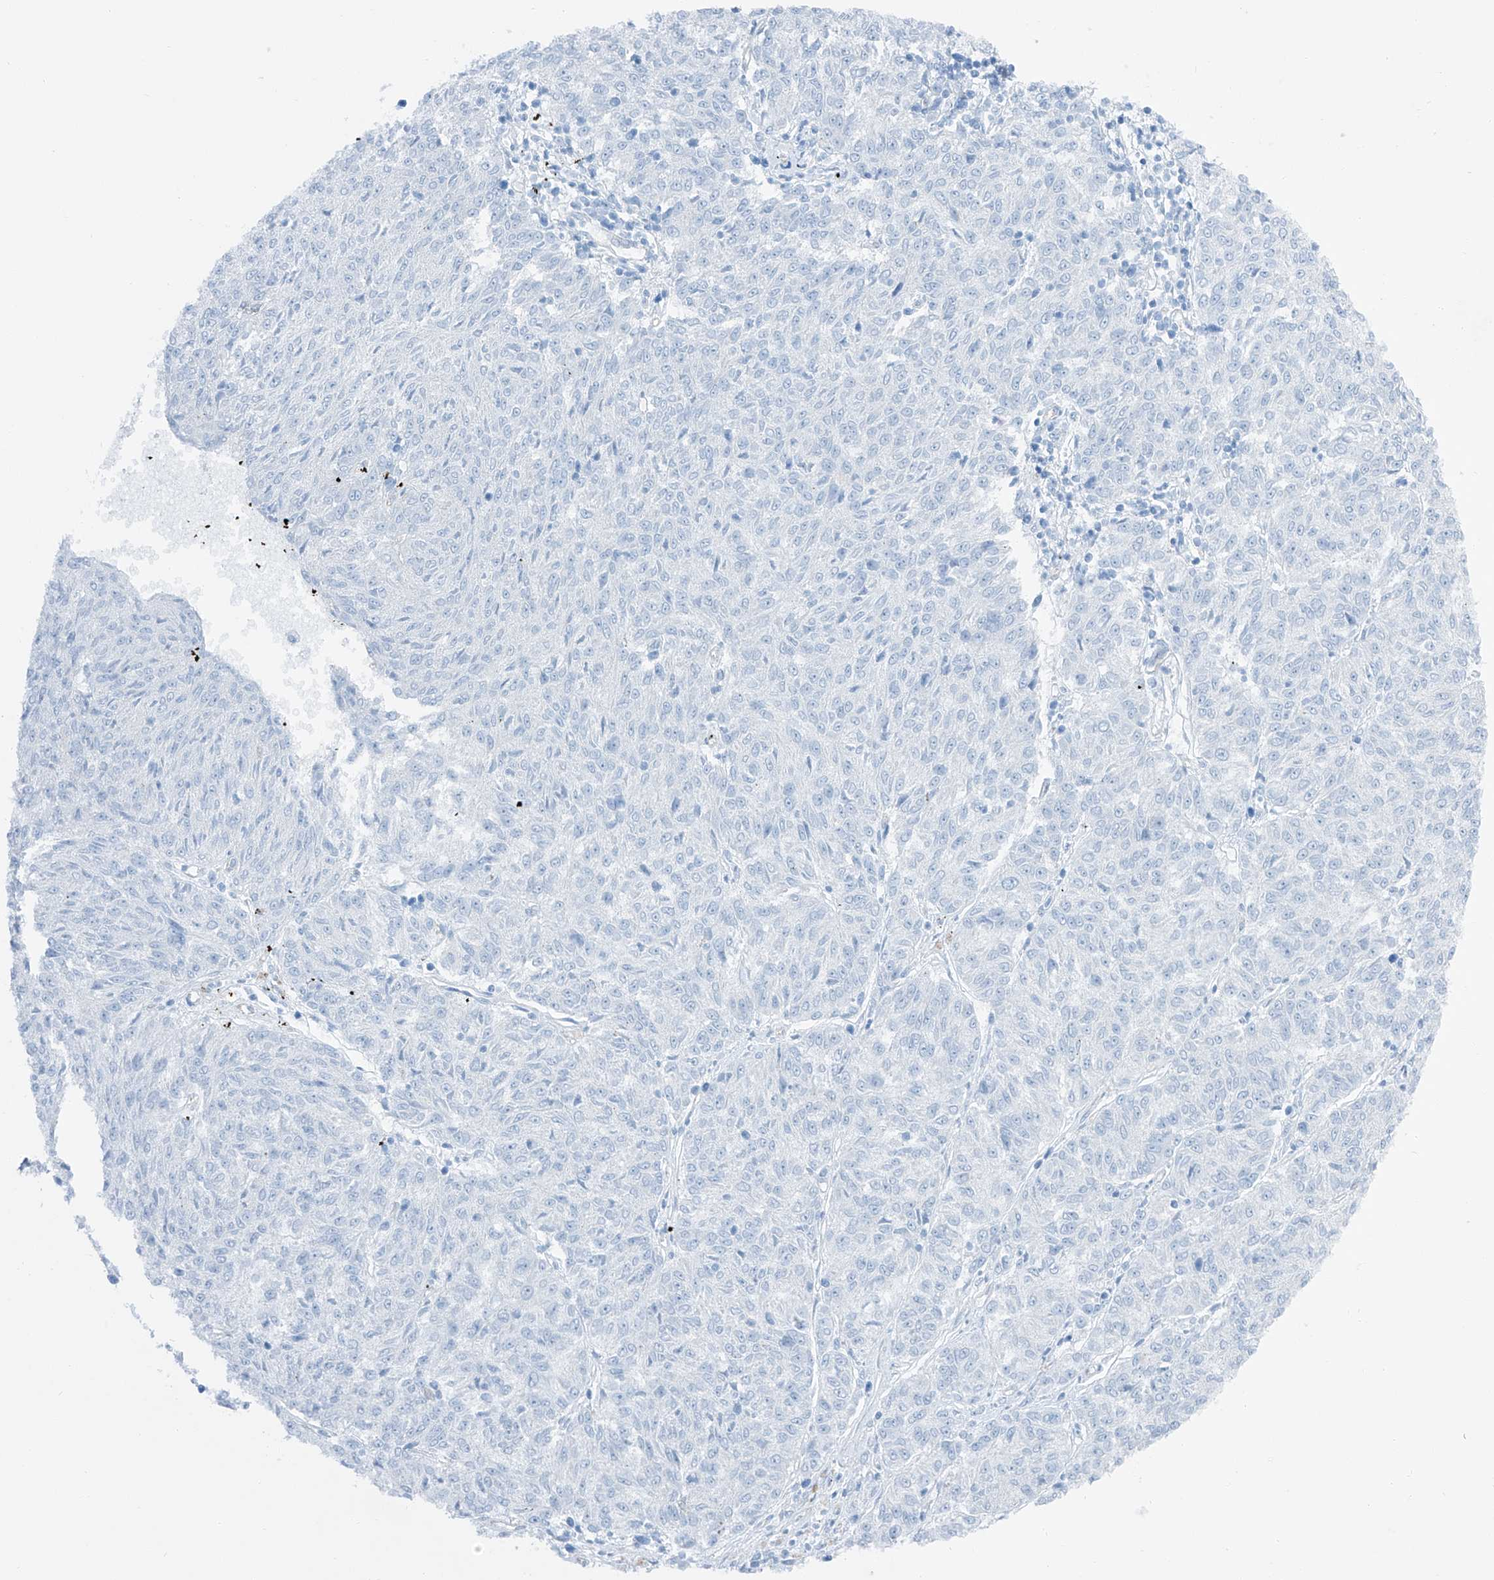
{"staining": {"intensity": "negative", "quantity": "none", "location": "none"}, "tissue": "melanoma", "cell_type": "Tumor cells", "image_type": "cancer", "snomed": [{"axis": "morphology", "description": "Malignant melanoma, NOS"}, {"axis": "topography", "description": "Skin"}], "caption": "A micrograph of human malignant melanoma is negative for staining in tumor cells.", "gene": "MAGI1", "patient": {"sex": "female", "age": 72}}